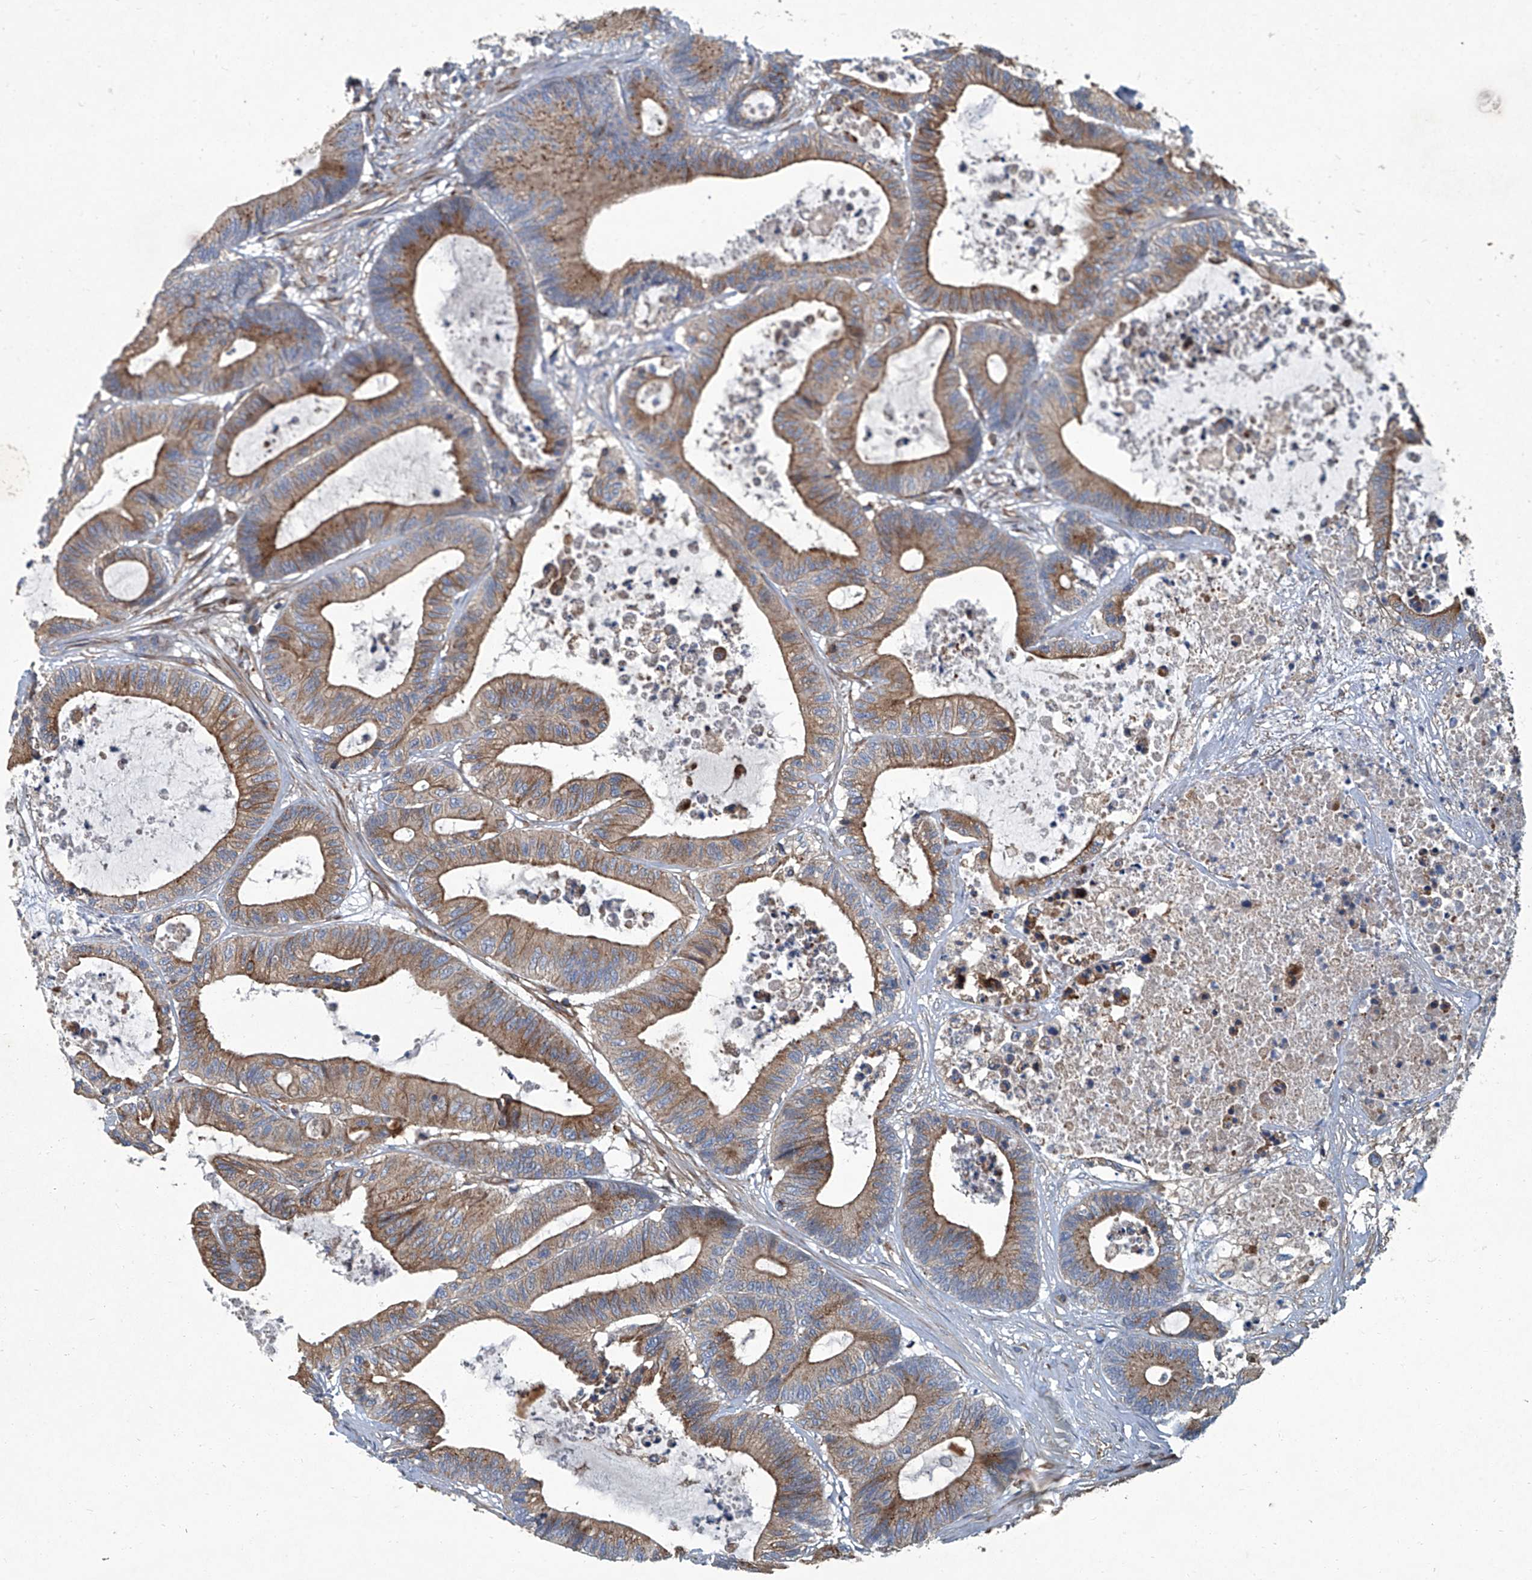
{"staining": {"intensity": "moderate", "quantity": ">75%", "location": "cytoplasmic/membranous"}, "tissue": "colorectal cancer", "cell_type": "Tumor cells", "image_type": "cancer", "snomed": [{"axis": "morphology", "description": "Adenocarcinoma, NOS"}, {"axis": "topography", "description": "Colon"}], "caption": "A micrograph showing moderate cytoplasmic/membranous staining in about >75% of tumor cells in colorectal adenocarcinoma, as visualized by brown immunohistochemical staining.", "gene": "PIGH", "patient": {"sex": "female", "age": 84}}